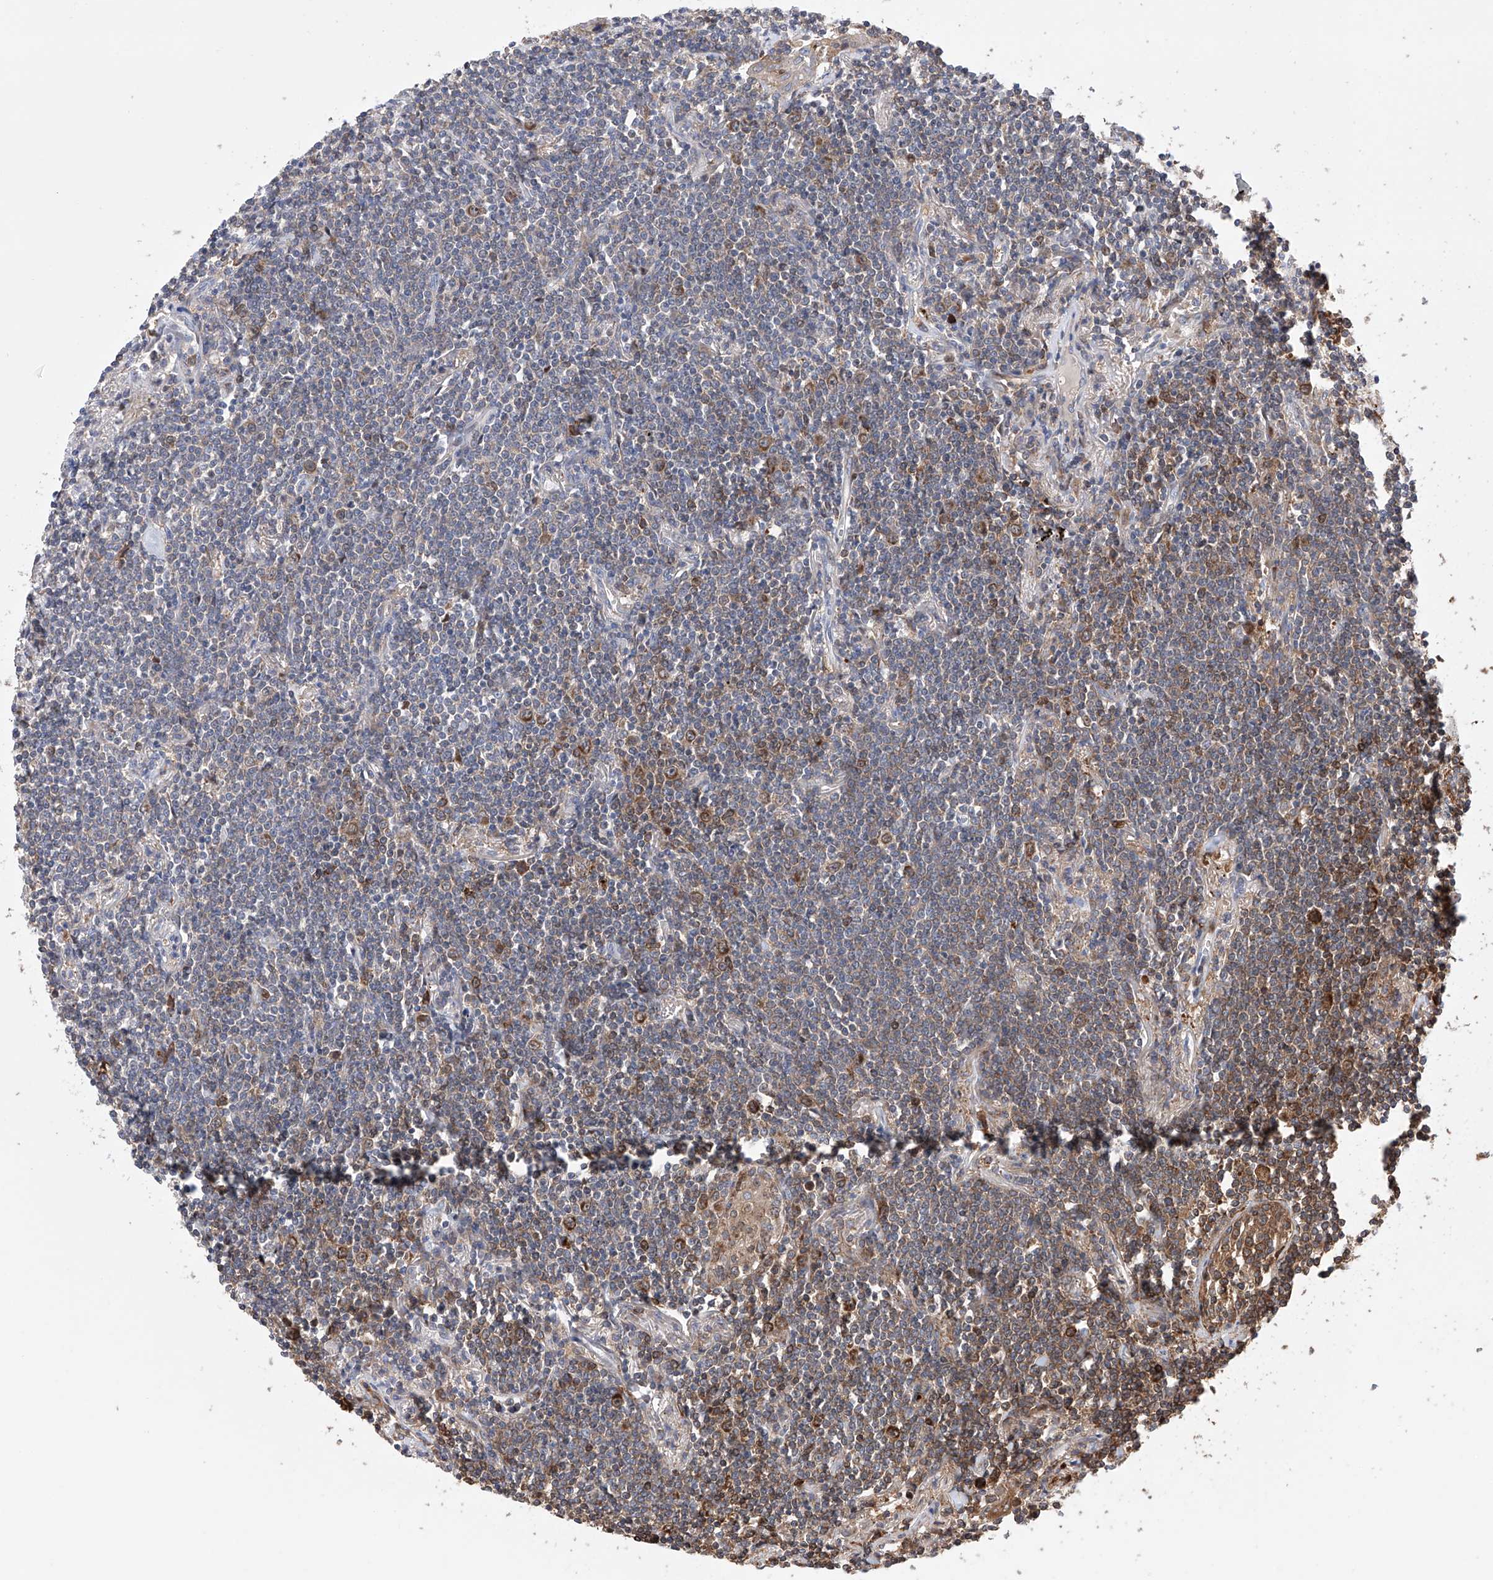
{"staining": {"intensity": "weak", "quantity": "25%-75%", "location": "cytoplasmic/membranous"}, "tissue": "lymphoma", "cell_type": "Tumor cells", "image_type": "cancer", "snomed": [{"axis": "morphology", "description": "Malignant lymphoma, non-Hodgkin's type, Low grade"}, {"axis": "topography", "description": "Lung"}], "caption": "About 25%-75% of tumor cells in human lymphoma exhibit weak cytoplasmic/membranous protein expression as visualized by brown immunohistochemical staining.", "gene": "TIMM23", "patient": {"sex": "female", "age": 71}}